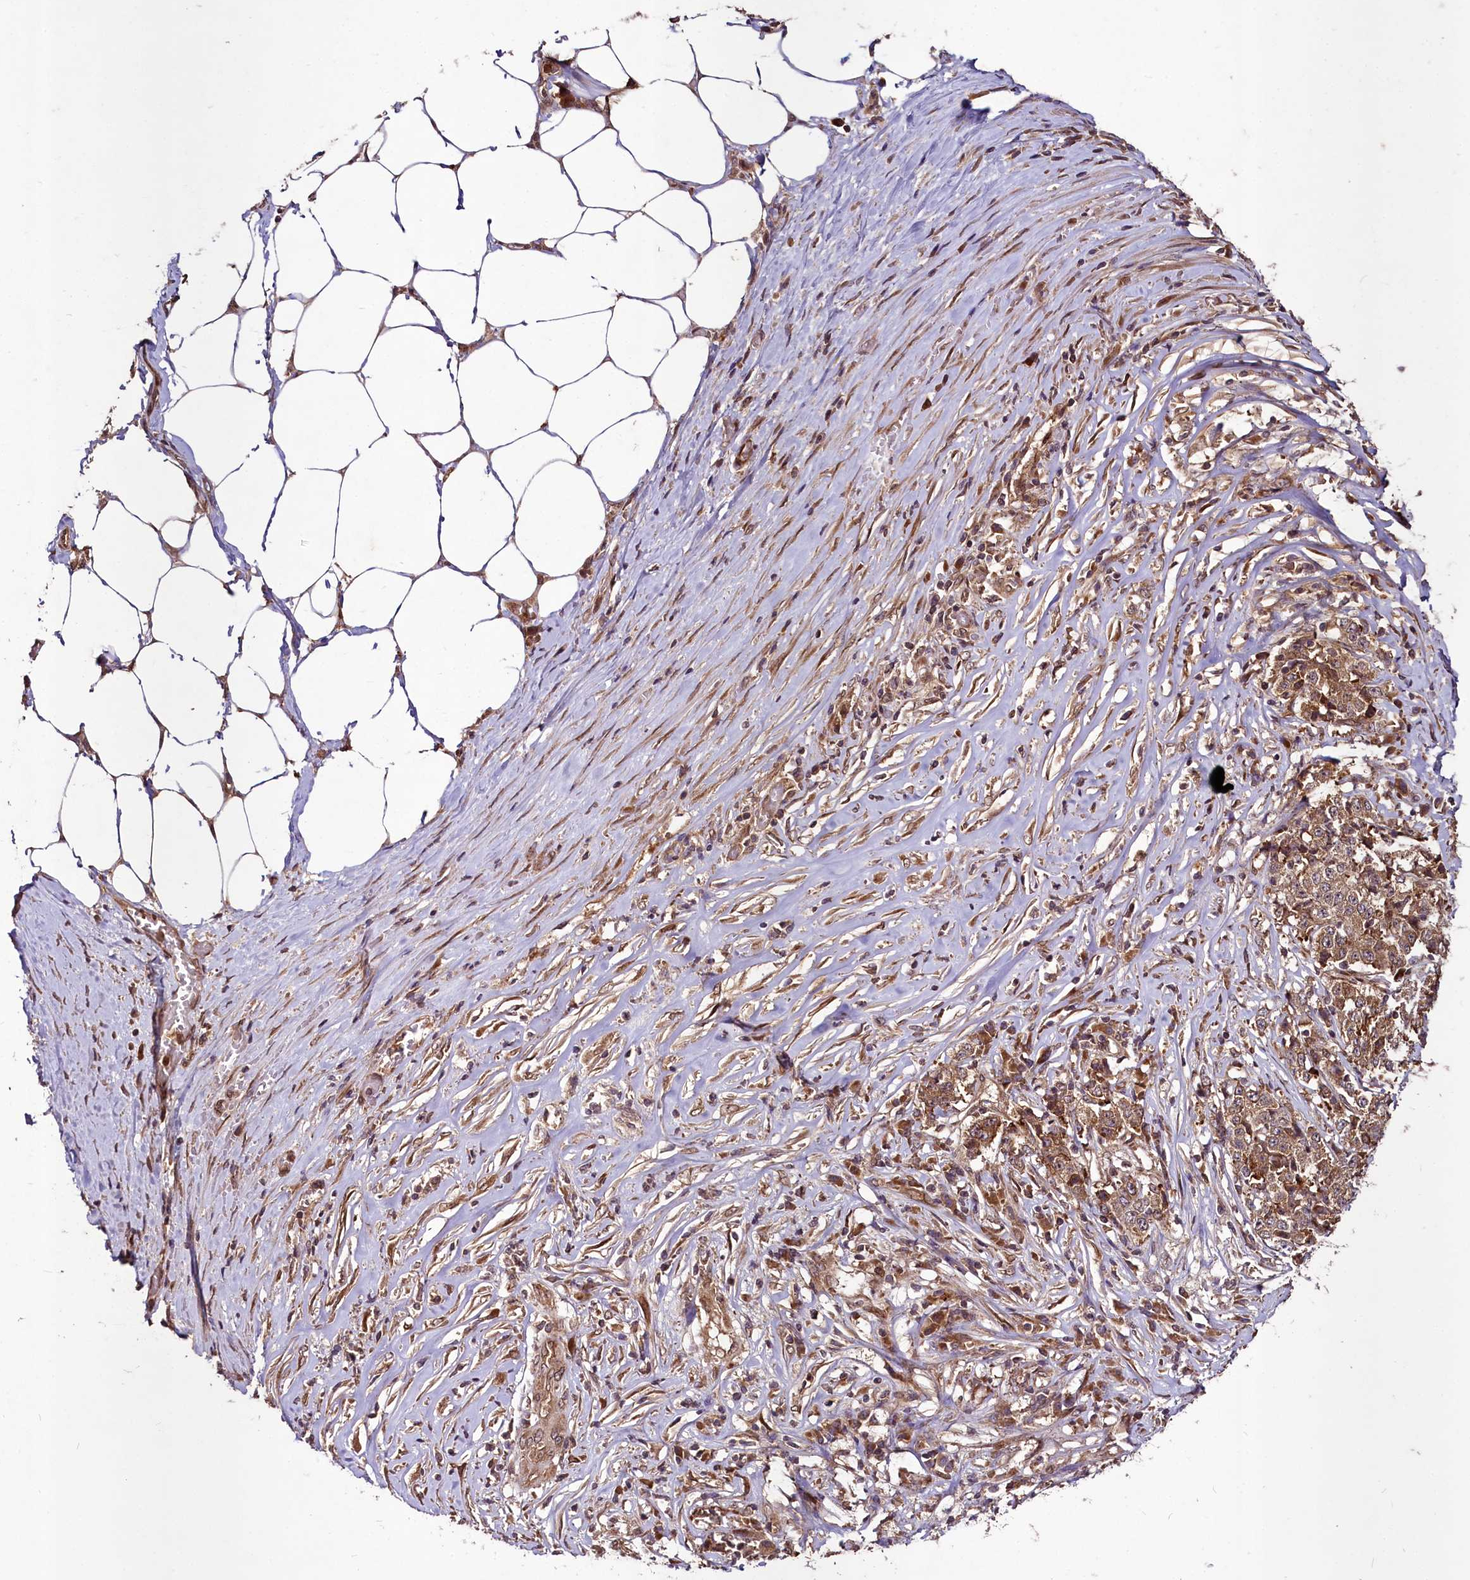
{"staining": {"intensity": "moderate", "quantity": ">75%", "location": "cytoplasmic/membranous"}, "tissue": "stomach cancer", "cell_type": "Tumor cells", "image_type": "cancer", "snomed": [{"axis": "morphology", "description": "Adenocarcinoma, NOS"}, {"axis": "topography", "description": "Stomach"}], "caption": "Approximately >75% of tumor cells in human stomach cancer (adenocarcinoma) demonstrate moderate cytoplasmic/membranous protein expression as visualized by brown immunohistochemical staining.", "gene": "DCP1B", "patient": {"sex": "male", "age": 59}}